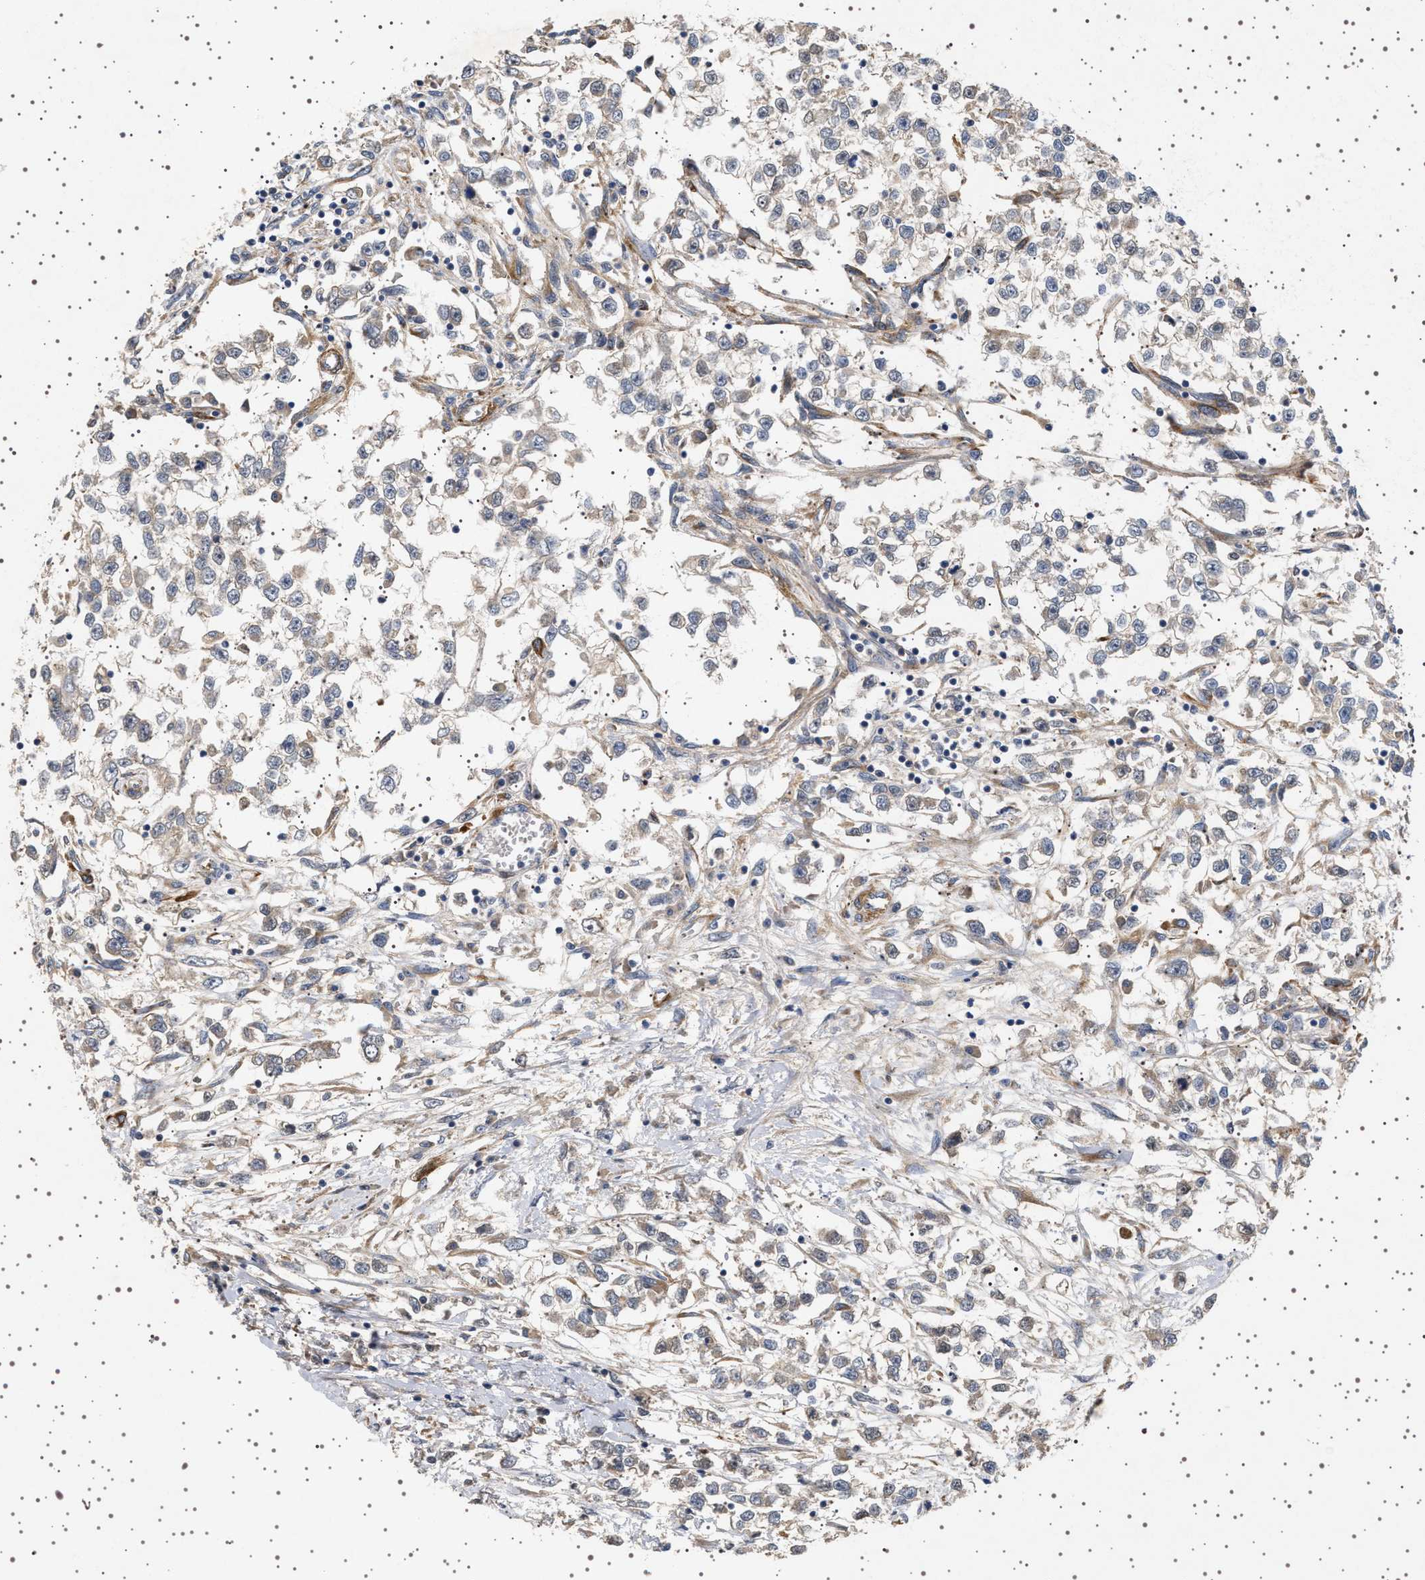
{"staining": {"intensity": "weak", "quantity": "<25%", "location": "cytoplasmic/membranous"}, "tissue": "testis cancer", "cell_type": "Tumor cells", "image_type": "cancer", "snomed": [{"axis": "morphology", "description": "Seminoma, NOS"}, {"axis": "morphology", "description": "Carcinoma, Embryonal, NOS"}, {"axis": "topography", "description": "Testis"}], "caption": "Tumor cells show no significant expression in testis cancer.", "gene": "GUCY1B1", "patient": {"sex": "male", "age": 51}}